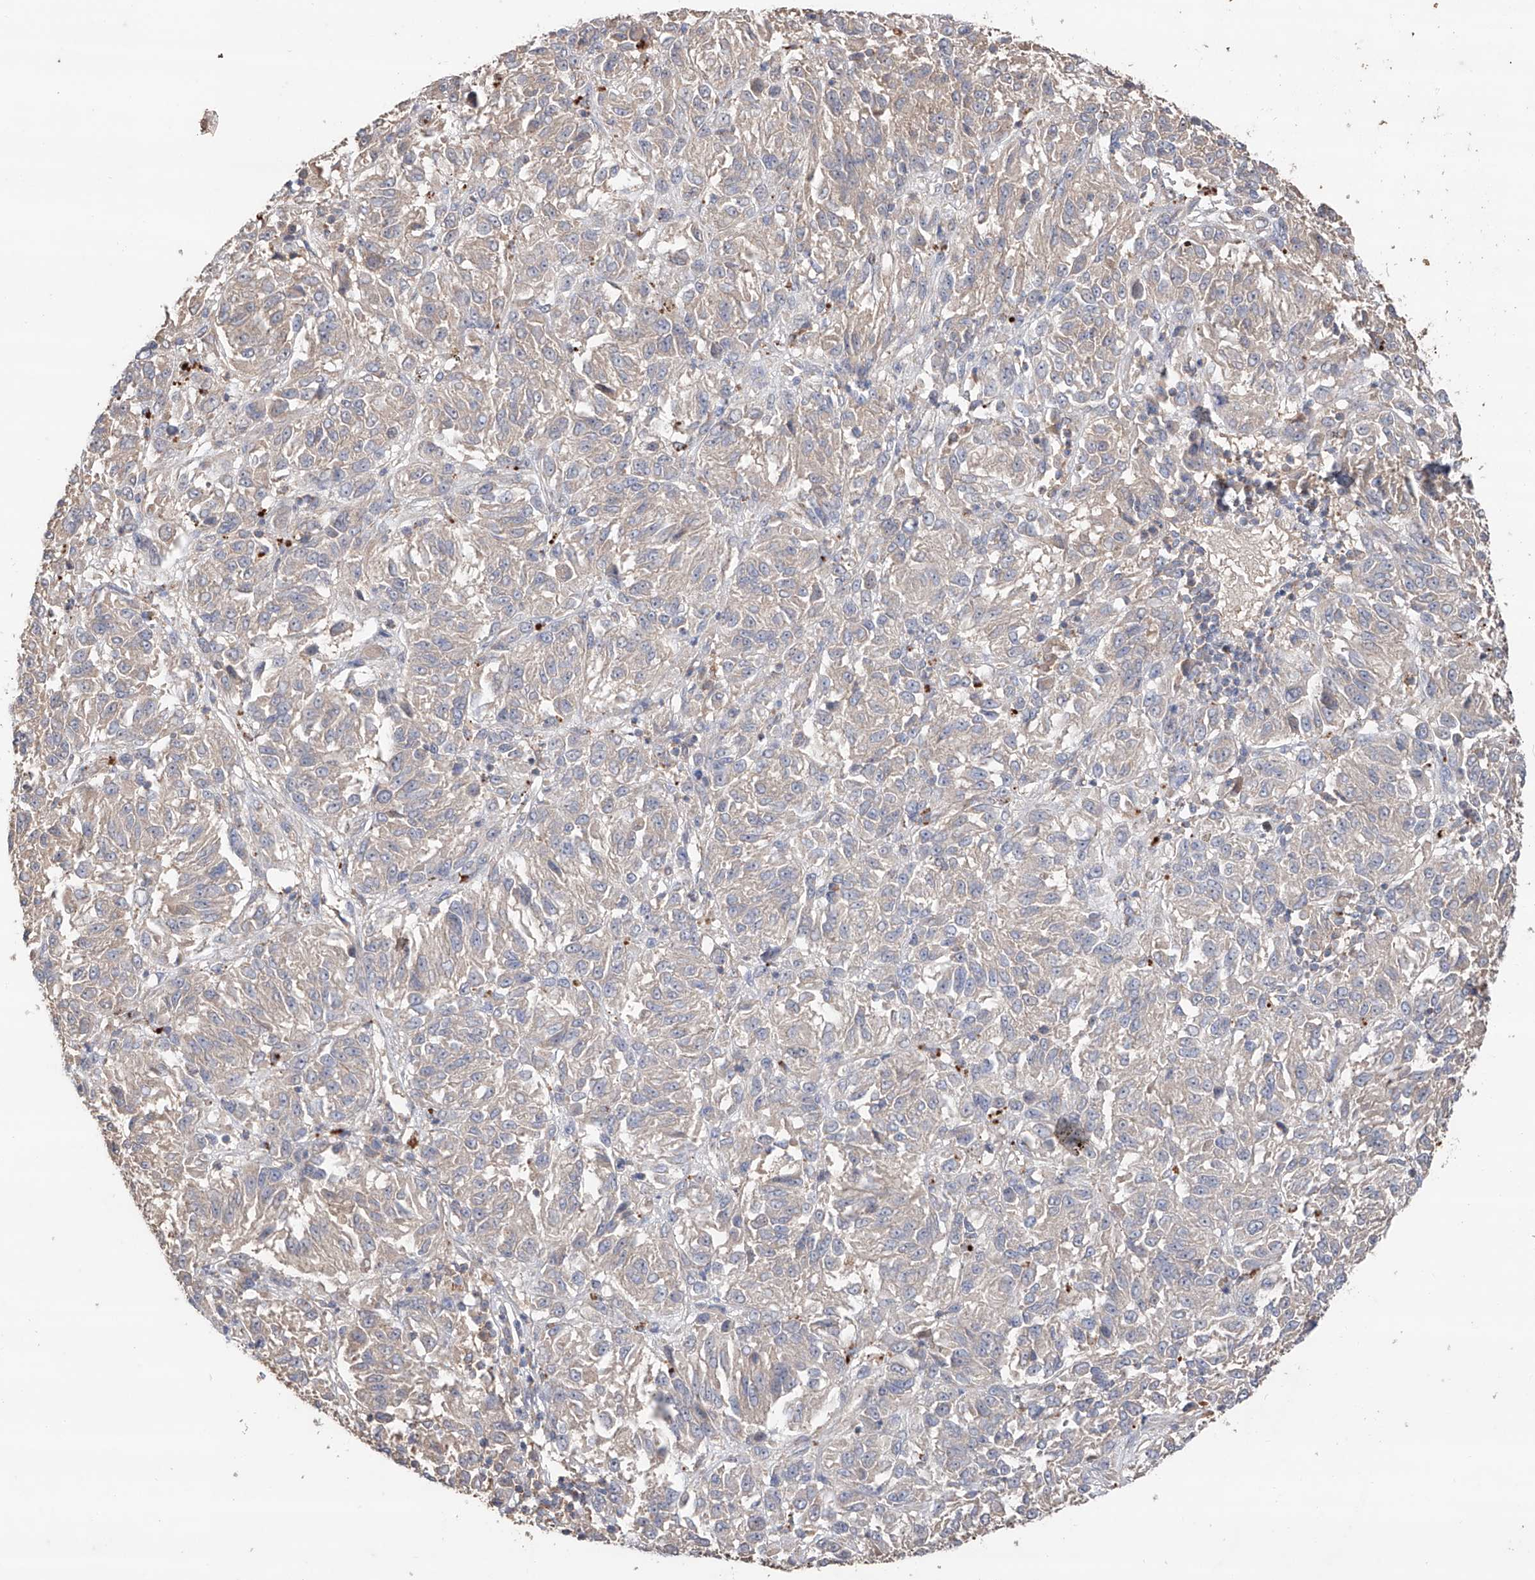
{"staining": {"intensity": "negative", "quantity": "none", "location": "none"}, "tissue": "melanoma", "cell_type": "Tumor cells", "image_type": "cancer", "snomed": [{"axis": "morphology", "description": "Malignant melanoma, Metastatic site"}, {"axis": "topography", "description": "Lung"}], "caption": "High magnification brightfield microscopy of malignant melanoma (metastatic site) stained with DAB (brown) and counterstained with hematoxylin (blue): tumor cells show no significant staining. (DAB immunohistochemistry with hematoxylin counter stain).", "gene": "EDN1", "patient": {"sex": "male", "age": 64}}